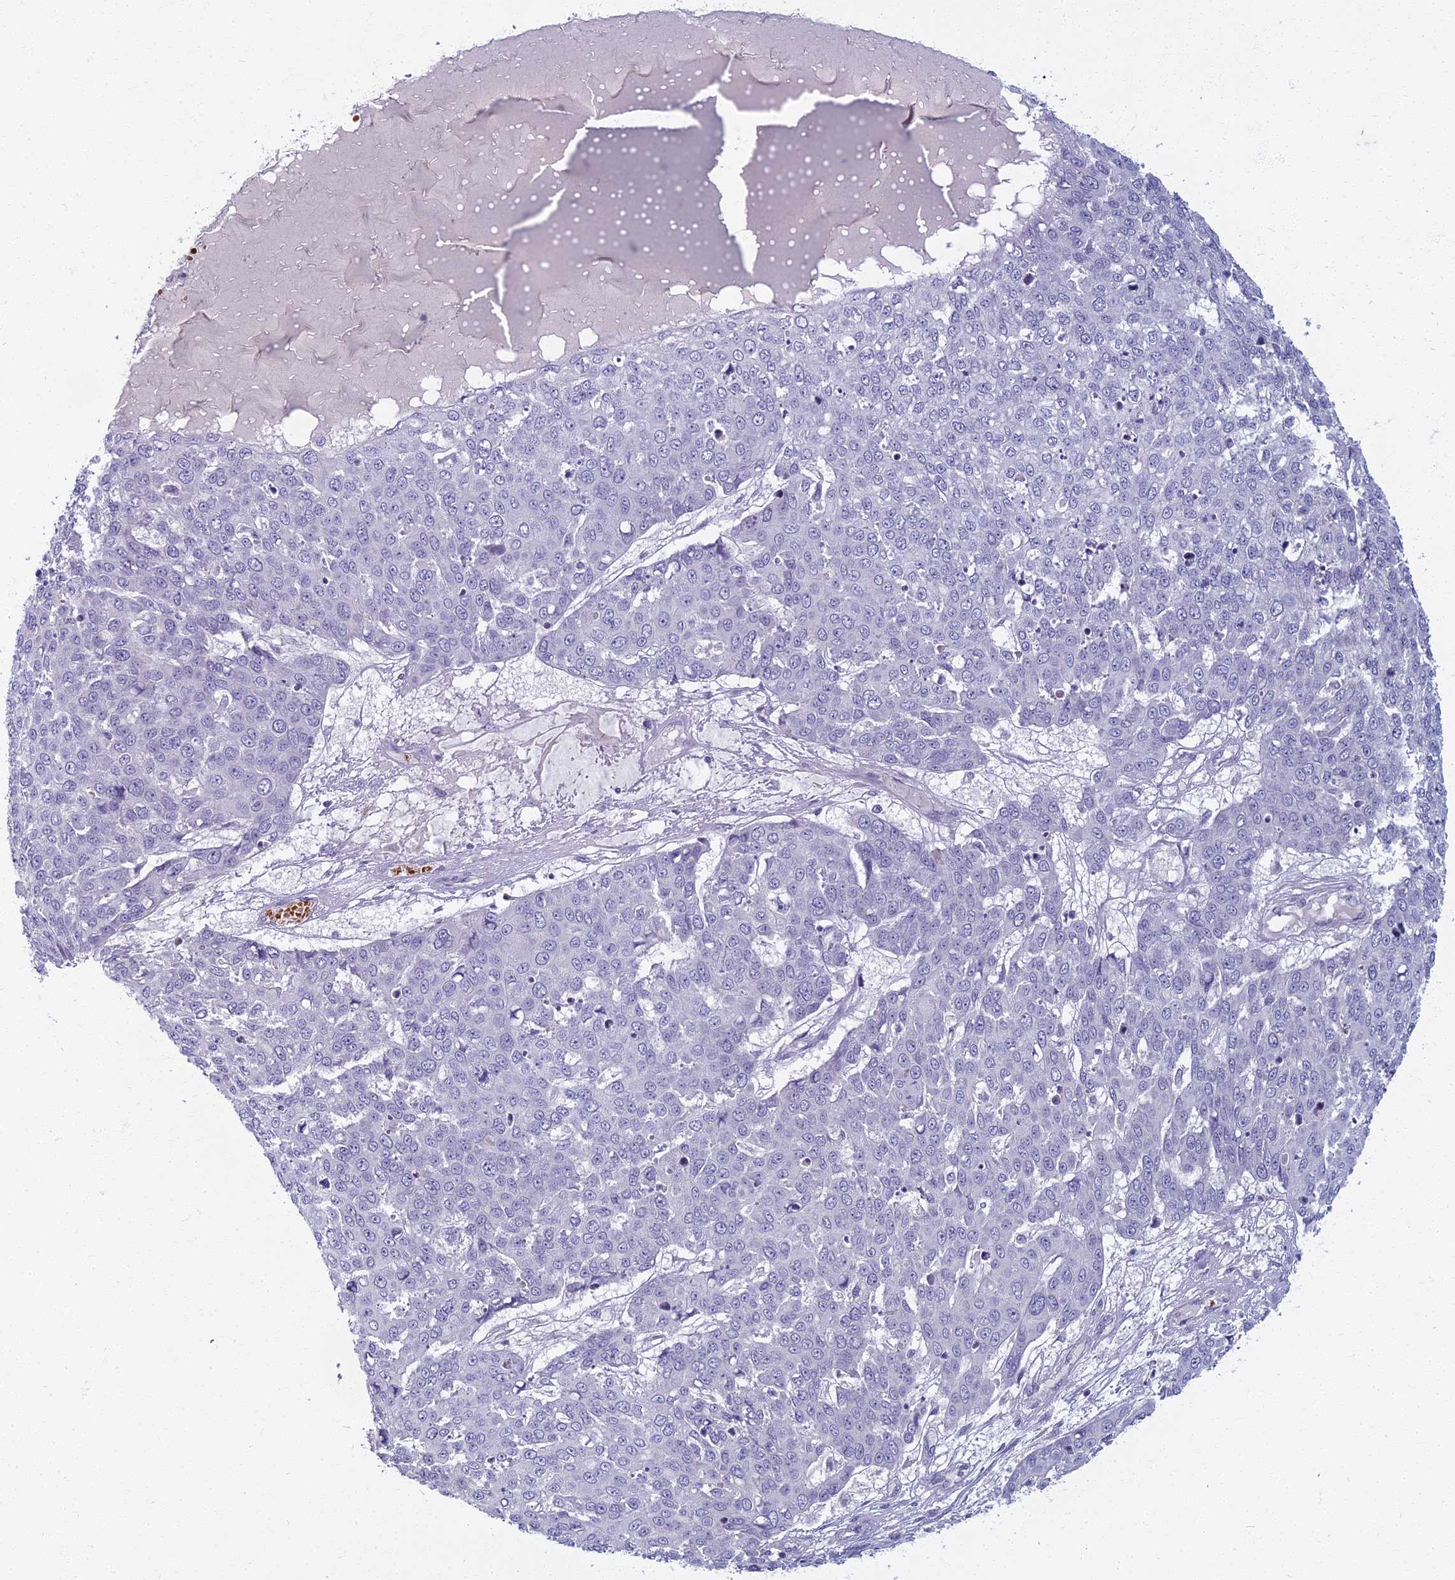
{"staining": {"intensity": "negative", "quantity": "none", "location": "none"}, "tissue": "skin cancer", "cell_type": "Tumor cells", "image_type": "cancer", "snomed": [{"axis": "morphology", "description": "Squamous cell carcinoma, NOS"}, {"axis": "topography", "description": "Skin"}], "caption": "Immunohistochemistry (IHC) of human skin cancer shows no positivity in tumor cells.", "gene": "ARL15", "patient": {"sex": "male", "age": 71}}